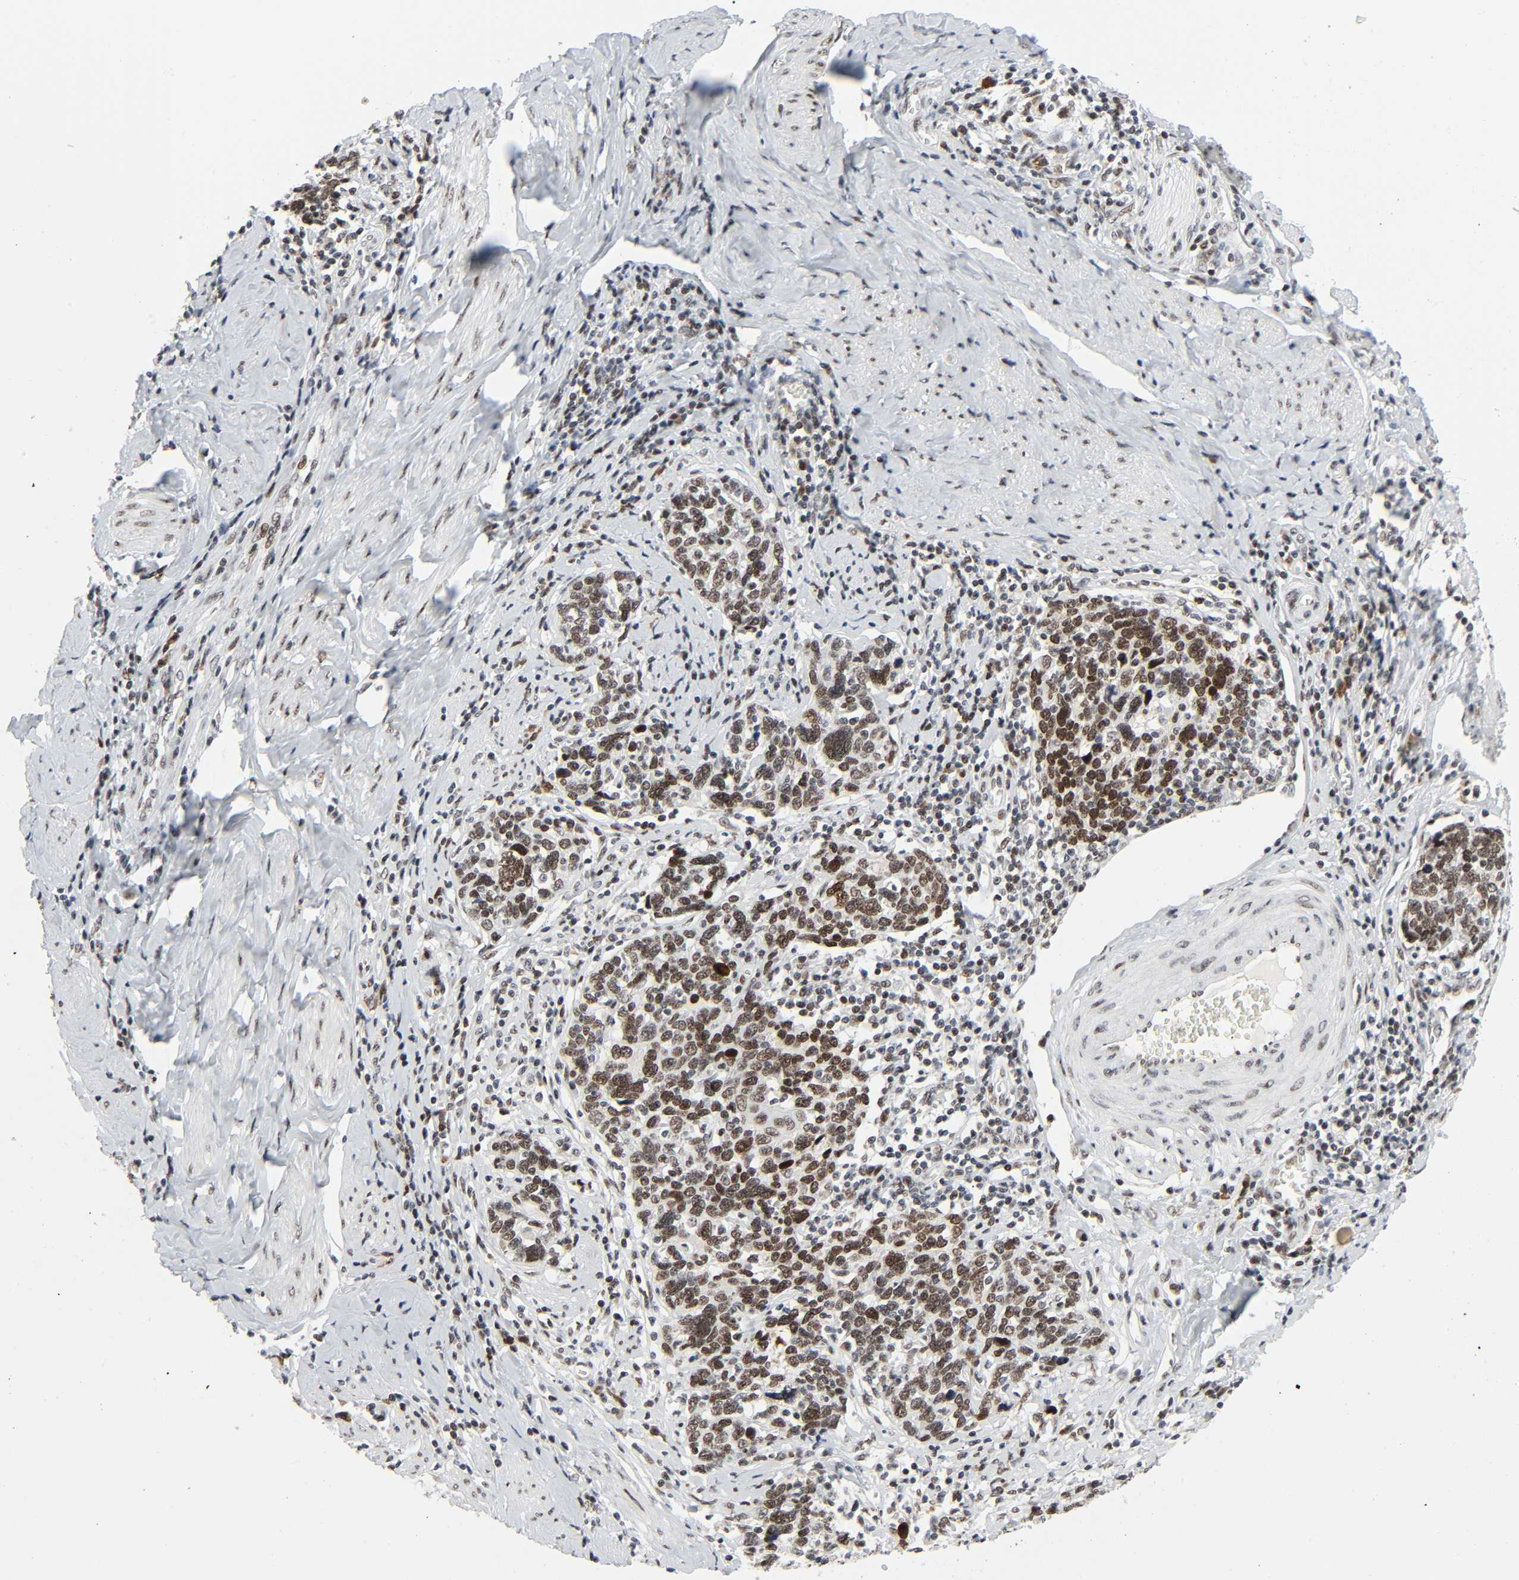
{"staining": {"intensity": "strong", "quantity": ">75%", "location": "nuclear"}, "tissue": "cervical cancer", "cell_type": "Tumor cells", "image_type": "cancer", "snomed": [{"axis": "morphology", "description": "Squamous cell carcinoma, NOS"}, {"axis": "topography", "description": "Cervix"}], "caption": "There is high levels of strong nuclear expression in tumor cells of squamous cell carcinoma (cervical), as demonstrated by immunohistochemical staining (brown color).", "gene": "CREBBP", "patient": {"sex": "female", "age": 53}}